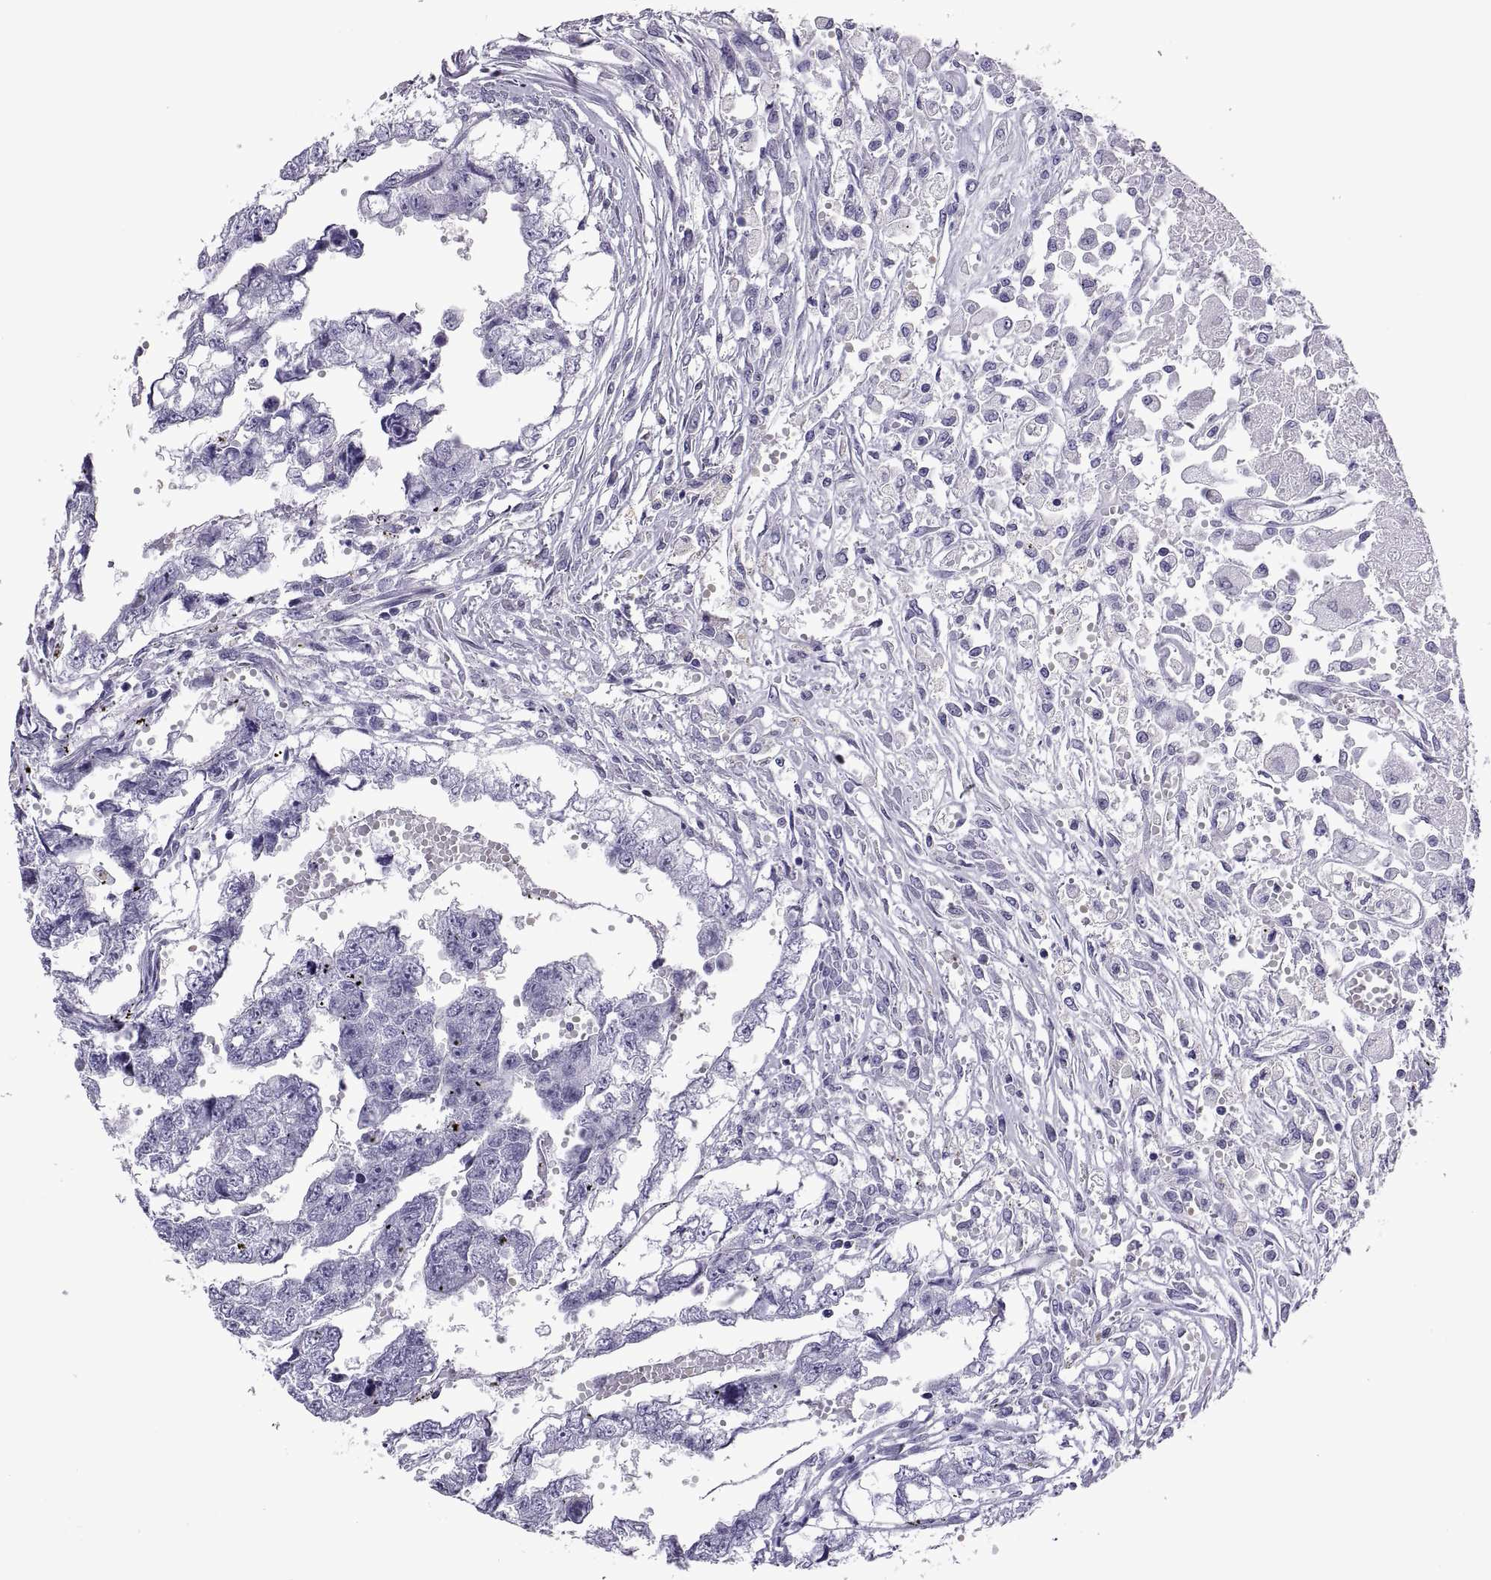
{"staining": {"intensity": "negative", "quantity": "none", "location": "none"}, "tissue": "testis cancer", "cell_type": "Tumor cells", "image_type": "cancer", "snomed": [{"axis": "morphology", "description": "Carcinoma, Embryonal, NOS"}, {"axis": "morphology", "description": "Teratoma, malignant, NOS"}, {"axis": "topography", "description": "Testis"}], "caption": "Immunohistochemical staining of embryonal carcinoma (testis) exhibits no significant expression in tumor cells.", "gene": "RGS20", "patient": {"sex": "male", "age": 44}}